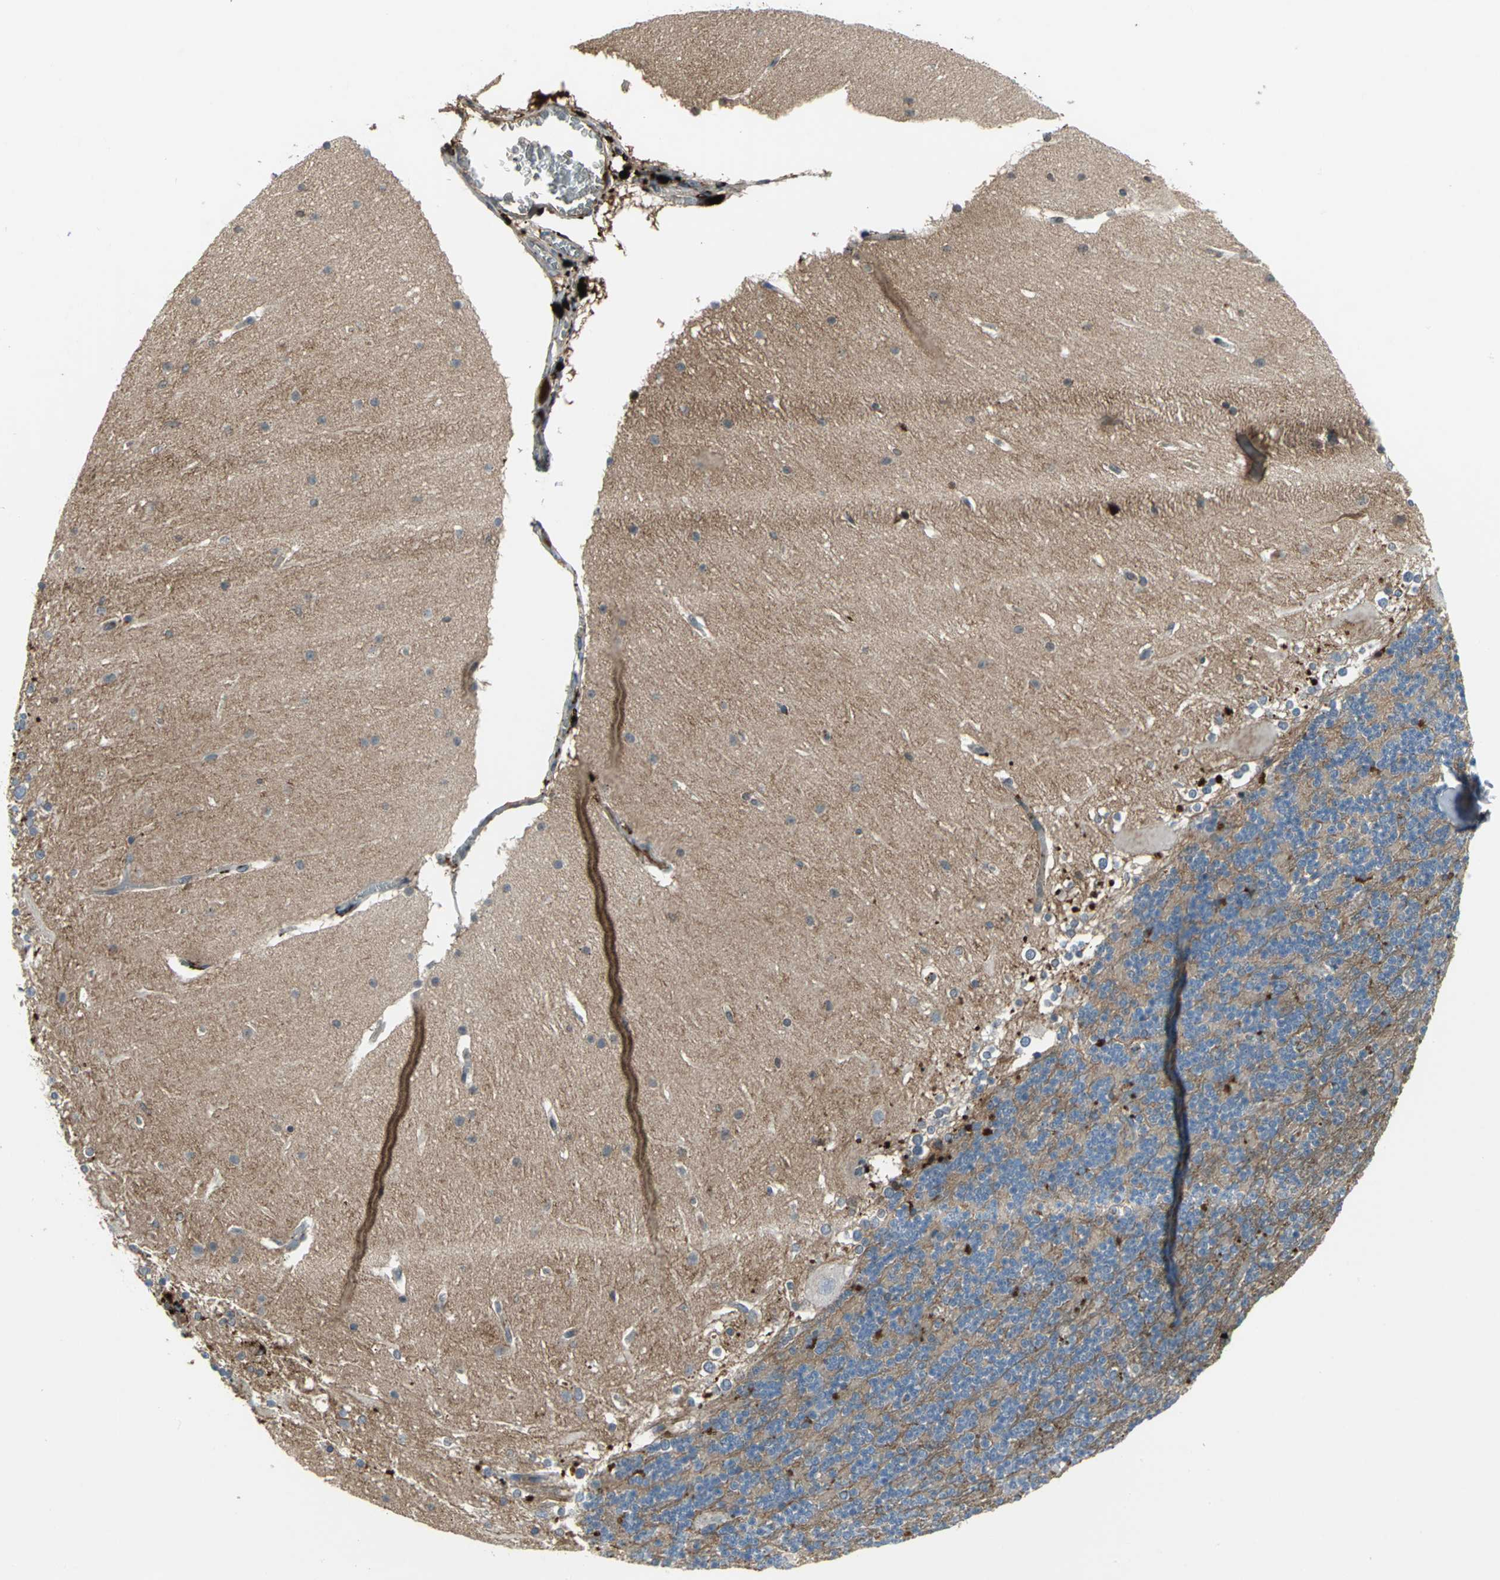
{"staining": {"intensity": "moderate", "quantity": "25%-75%", "location": "cytoplasmic/membranous"}, "tissue": "cerebellum", "cell_type": "Cells in granular layer", "image_type": "normal", "snomed": [{"axis": "morphology", "description": "Normal tissue, NOS"}, {"axis": "topography", "description": "Cerebellum"}], "caption": "This is a histology image of IHC staining of unremarkable cerebellum, which shows moderate positivity in the cytoplasmic/membranous of cells in granular layer.", "gene": "PTGDS", "patient": {"sex": "female", "age": 19}}